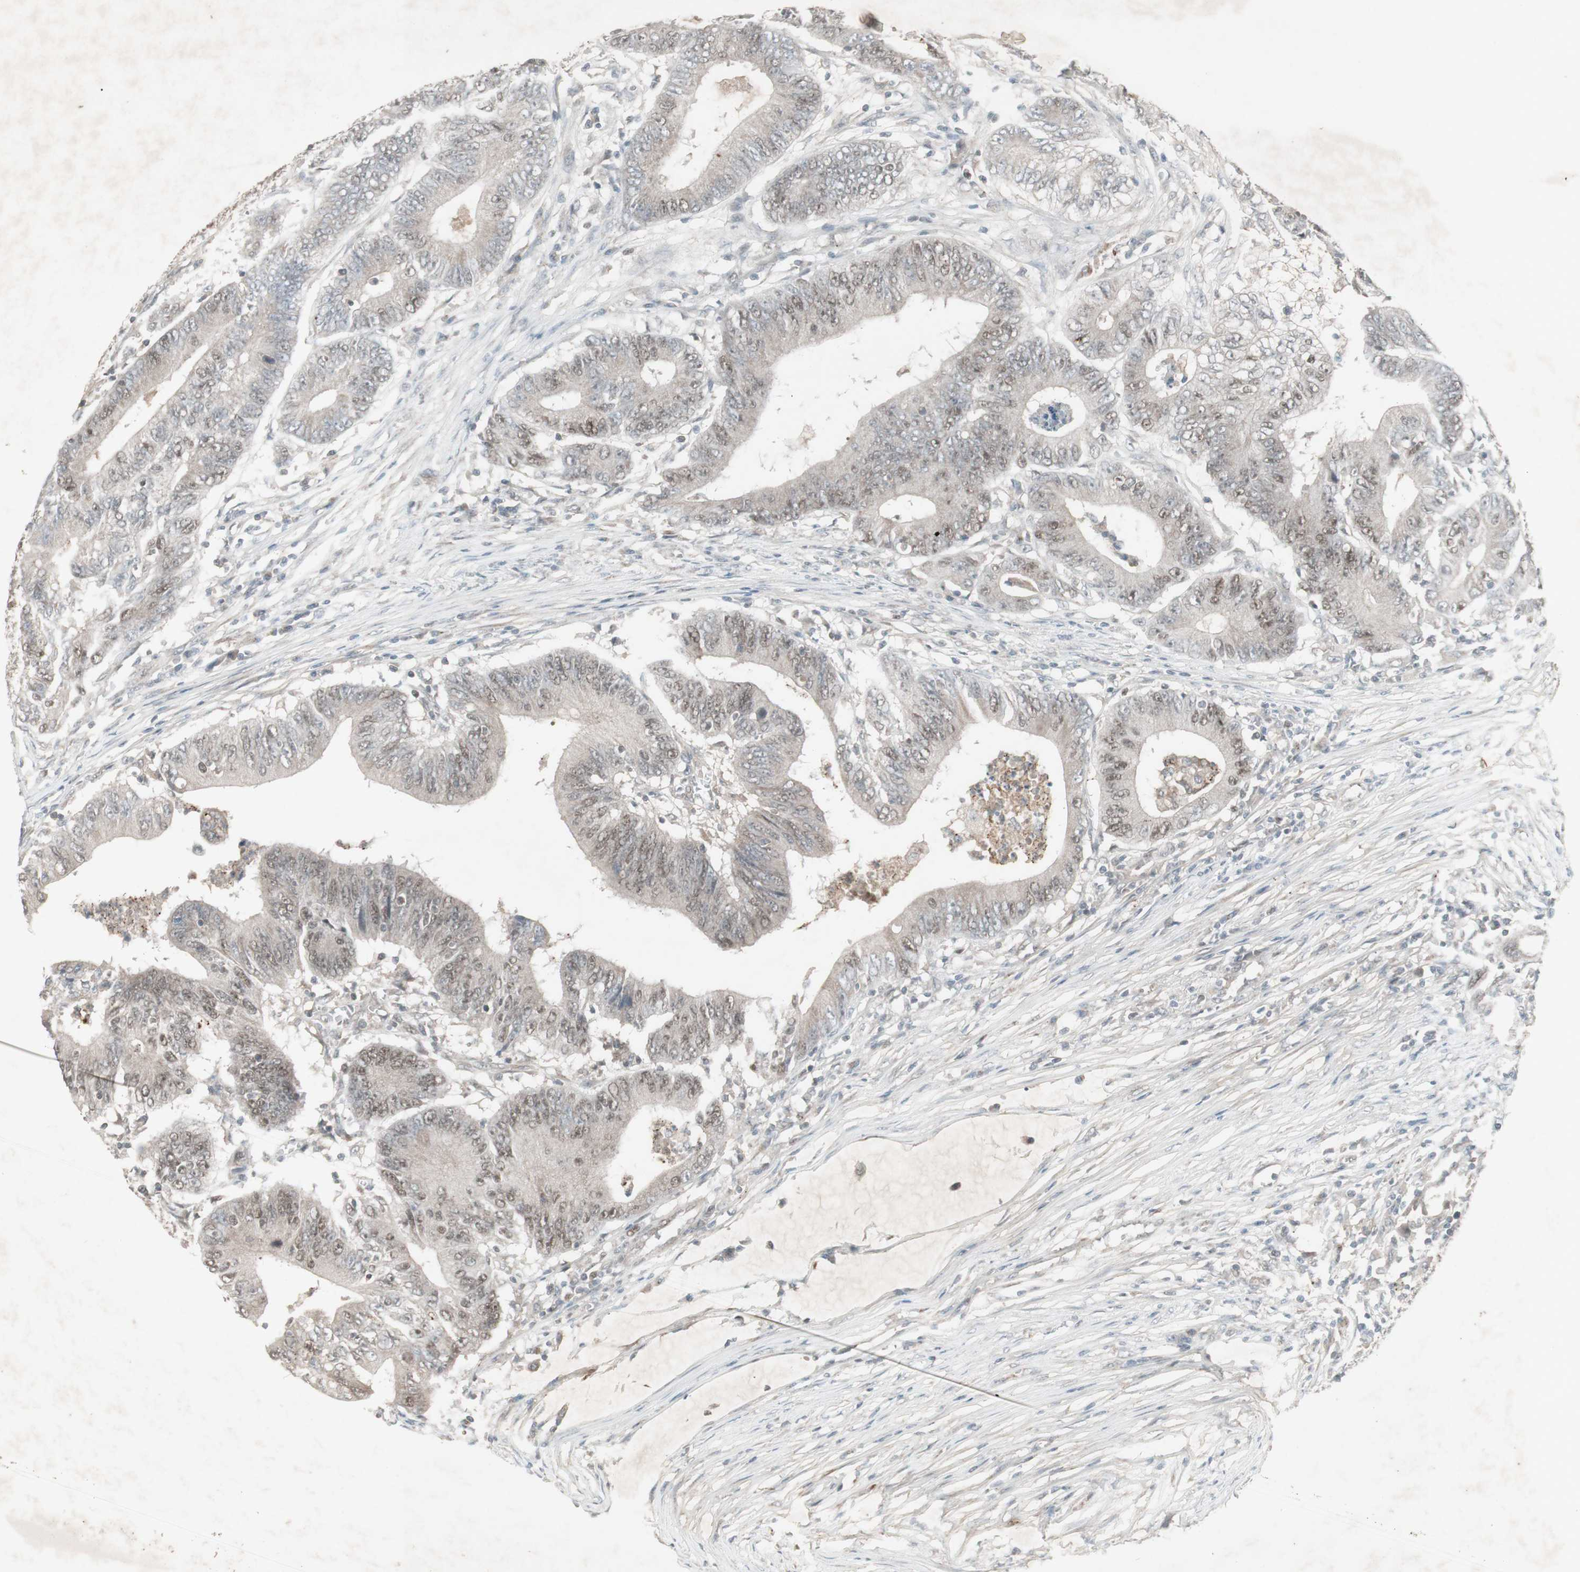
{"staining": {"intensity": "moderate", "quantity": "25%-75%", "location": "nuclear"}, "tissue": "colorectal cancer", "cell_type": "Tumor cells", "image_type": "cancer", "snomed": [{"axis": "morphology", "description": "Adenocarcinoma, NOS"}, {"axis": "topography", "description": "Colon"}], "caption": "An immunohistochemistry photomicrograph of tumor tissue is shown. Protein staining in brown shows moderate nuclear positivity in colorectal cancer within tumor cells. (Brightfield microscopy of DAB IHC at high magnification).", "gene": "MSH6", "patient": {"sex": "male", "age": 45}}